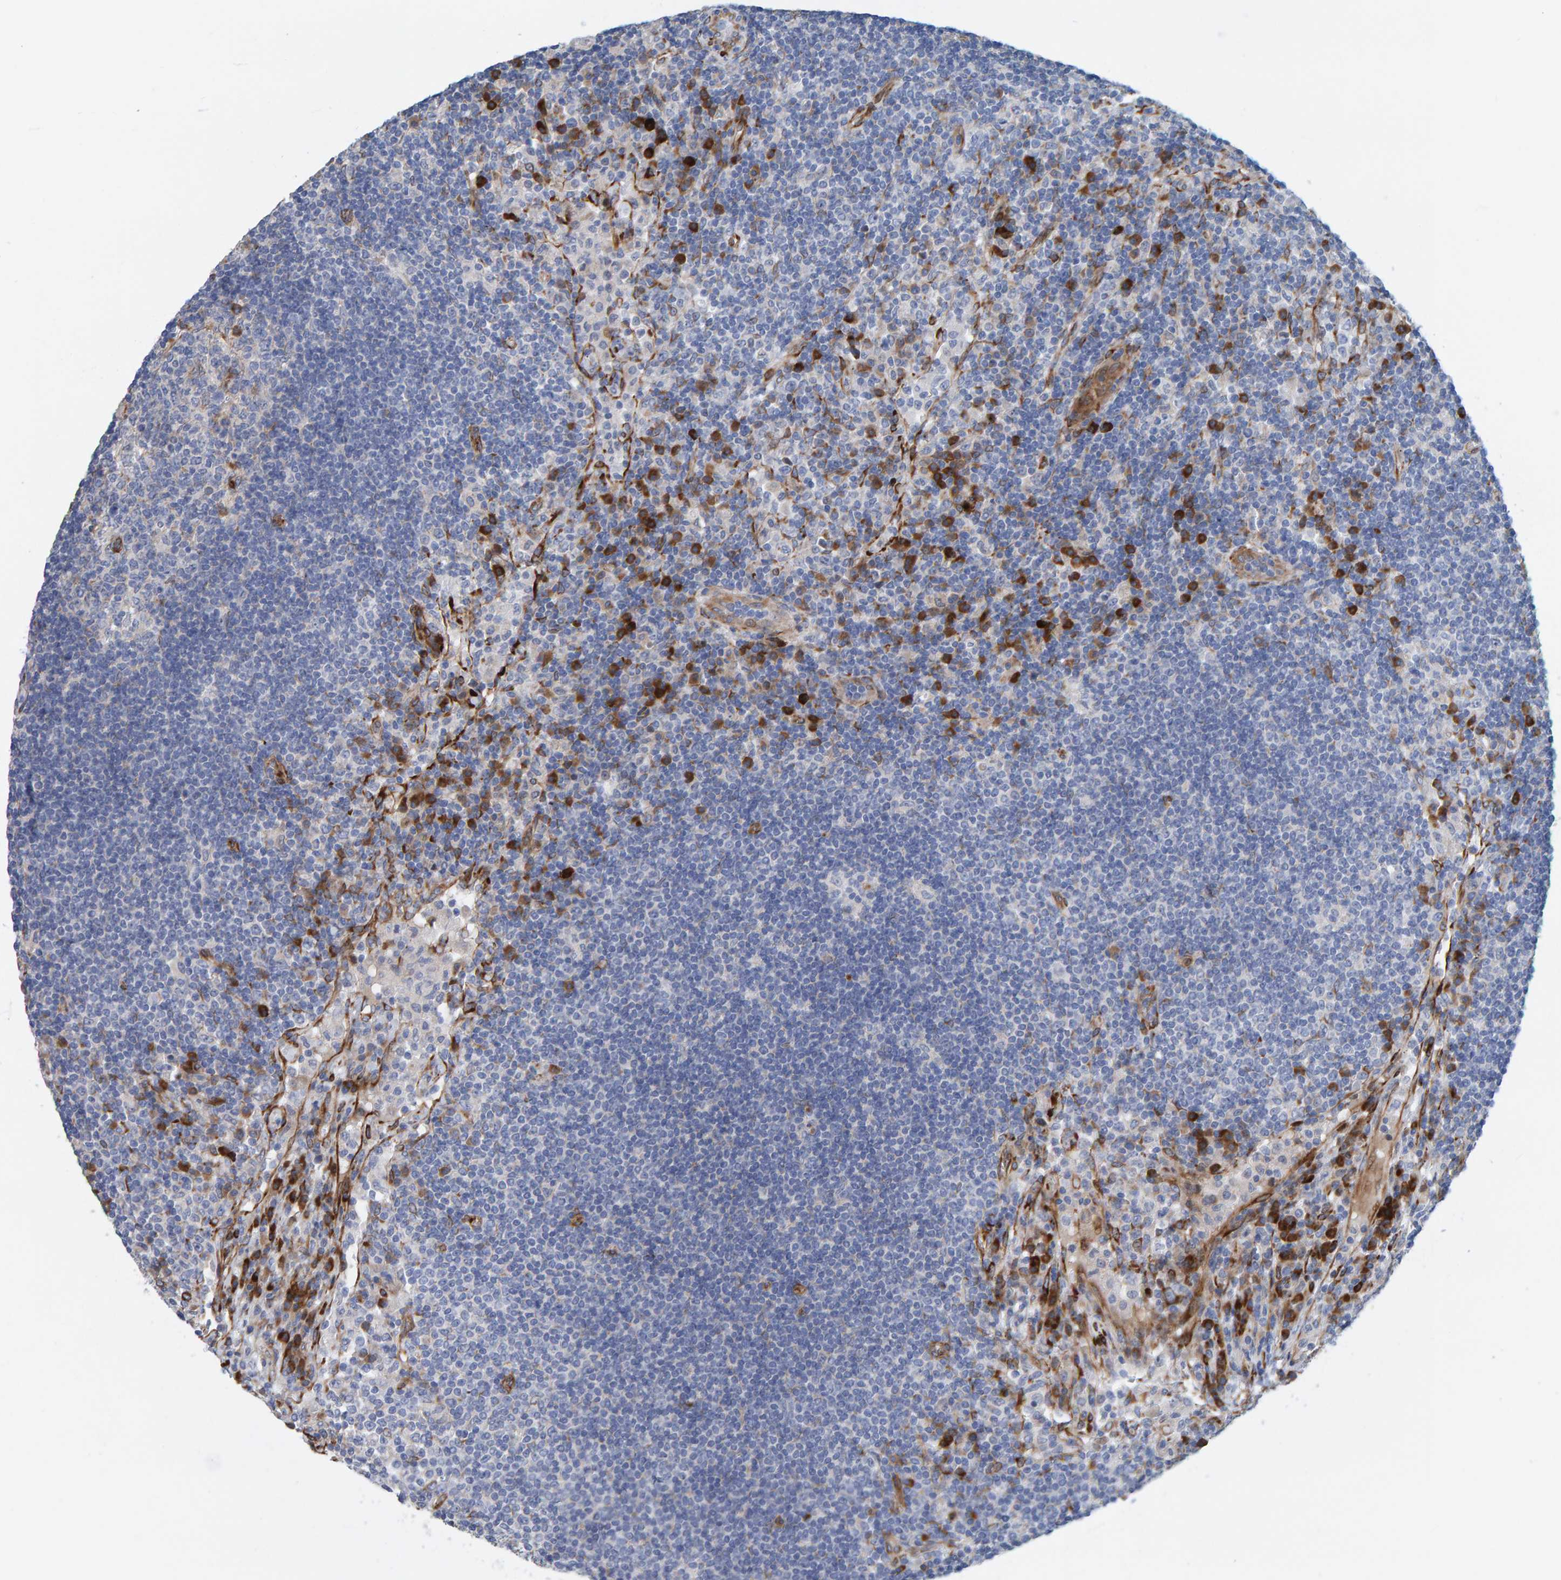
{"staining": {"intensity": "negative", "quantity": "none", "location": "none"}, "tissue": "lymph node", "cell_type": "Germinal center cells", "image_type": "normal", "snomed": [{"axis": "morphology", "description": "Normal tissue, NOS"}, {"axis": "topography", "description": "Lymph node"}], "caption": "This is an immunohistochemistry photomicrograph of unremarkable human lymph node. There is no staining in germinal center cells.", "gene": "MMP16", "patient": {"sex": "female", "age": 53}}